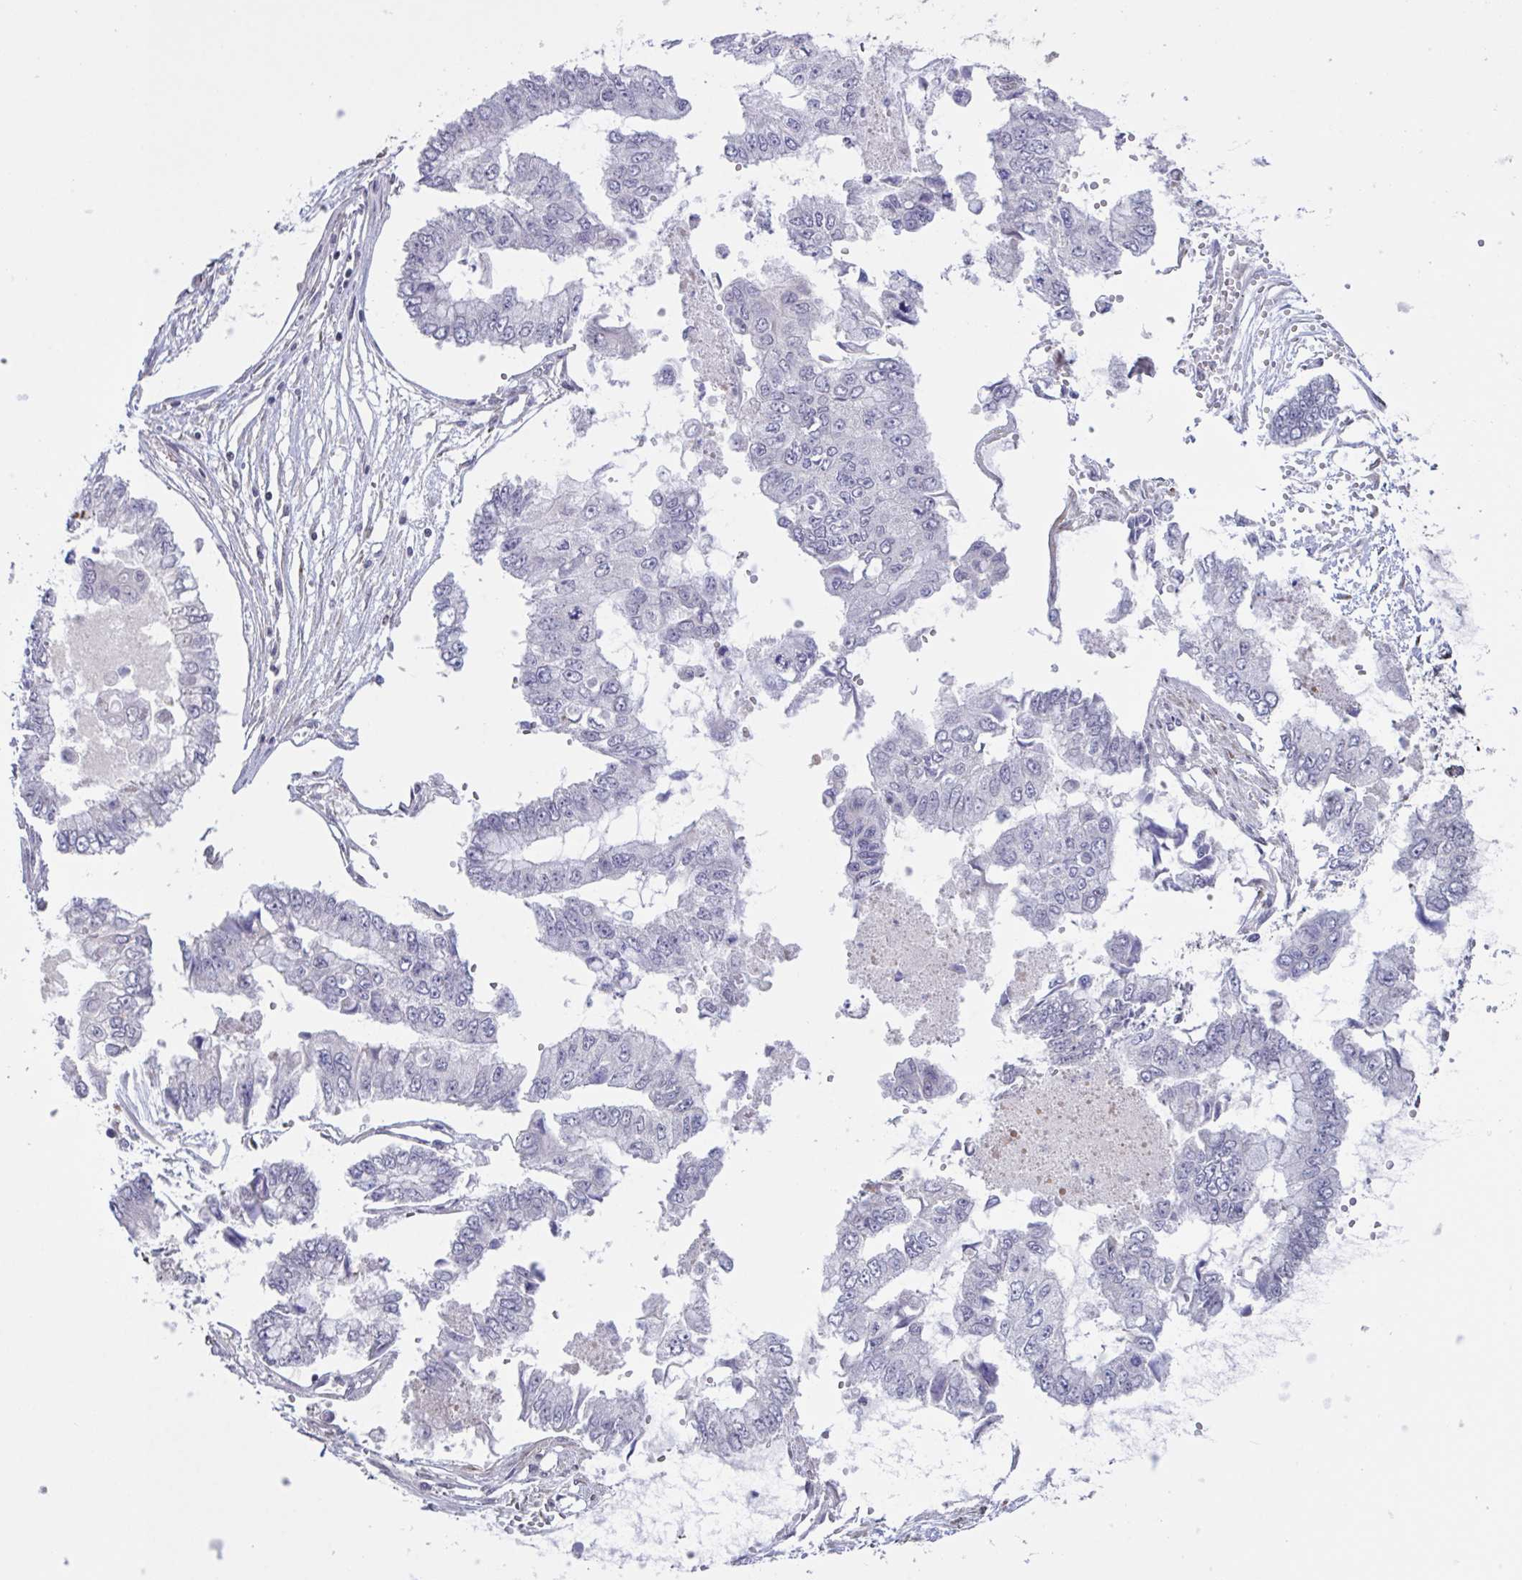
{"staining": {"intensity": "negative", "quantity": "none", "location": "none"}, "tissue": "ovarian cancer", "cell_type": "Tumor cells", "image_type": "cancer", "snomed": [{"axis": "morphology", "description": "Cystadenocarcinoma, mucinous, NOS"}, {"axis": "topography", "description": "Ovary"}], "caption": "DAB (3,3'-diaminobenzidine) immunohistochemical staining of ovarian mucinous cystadenocarcinoma reveals no significant positivity in tumor cells. (Brightfield microscopy of DAB (3,3'-diaminobenzidine) IHC at high magnification).", "gene": "MRGPRX2", "patient": {"sex": "female", "age": 72}}